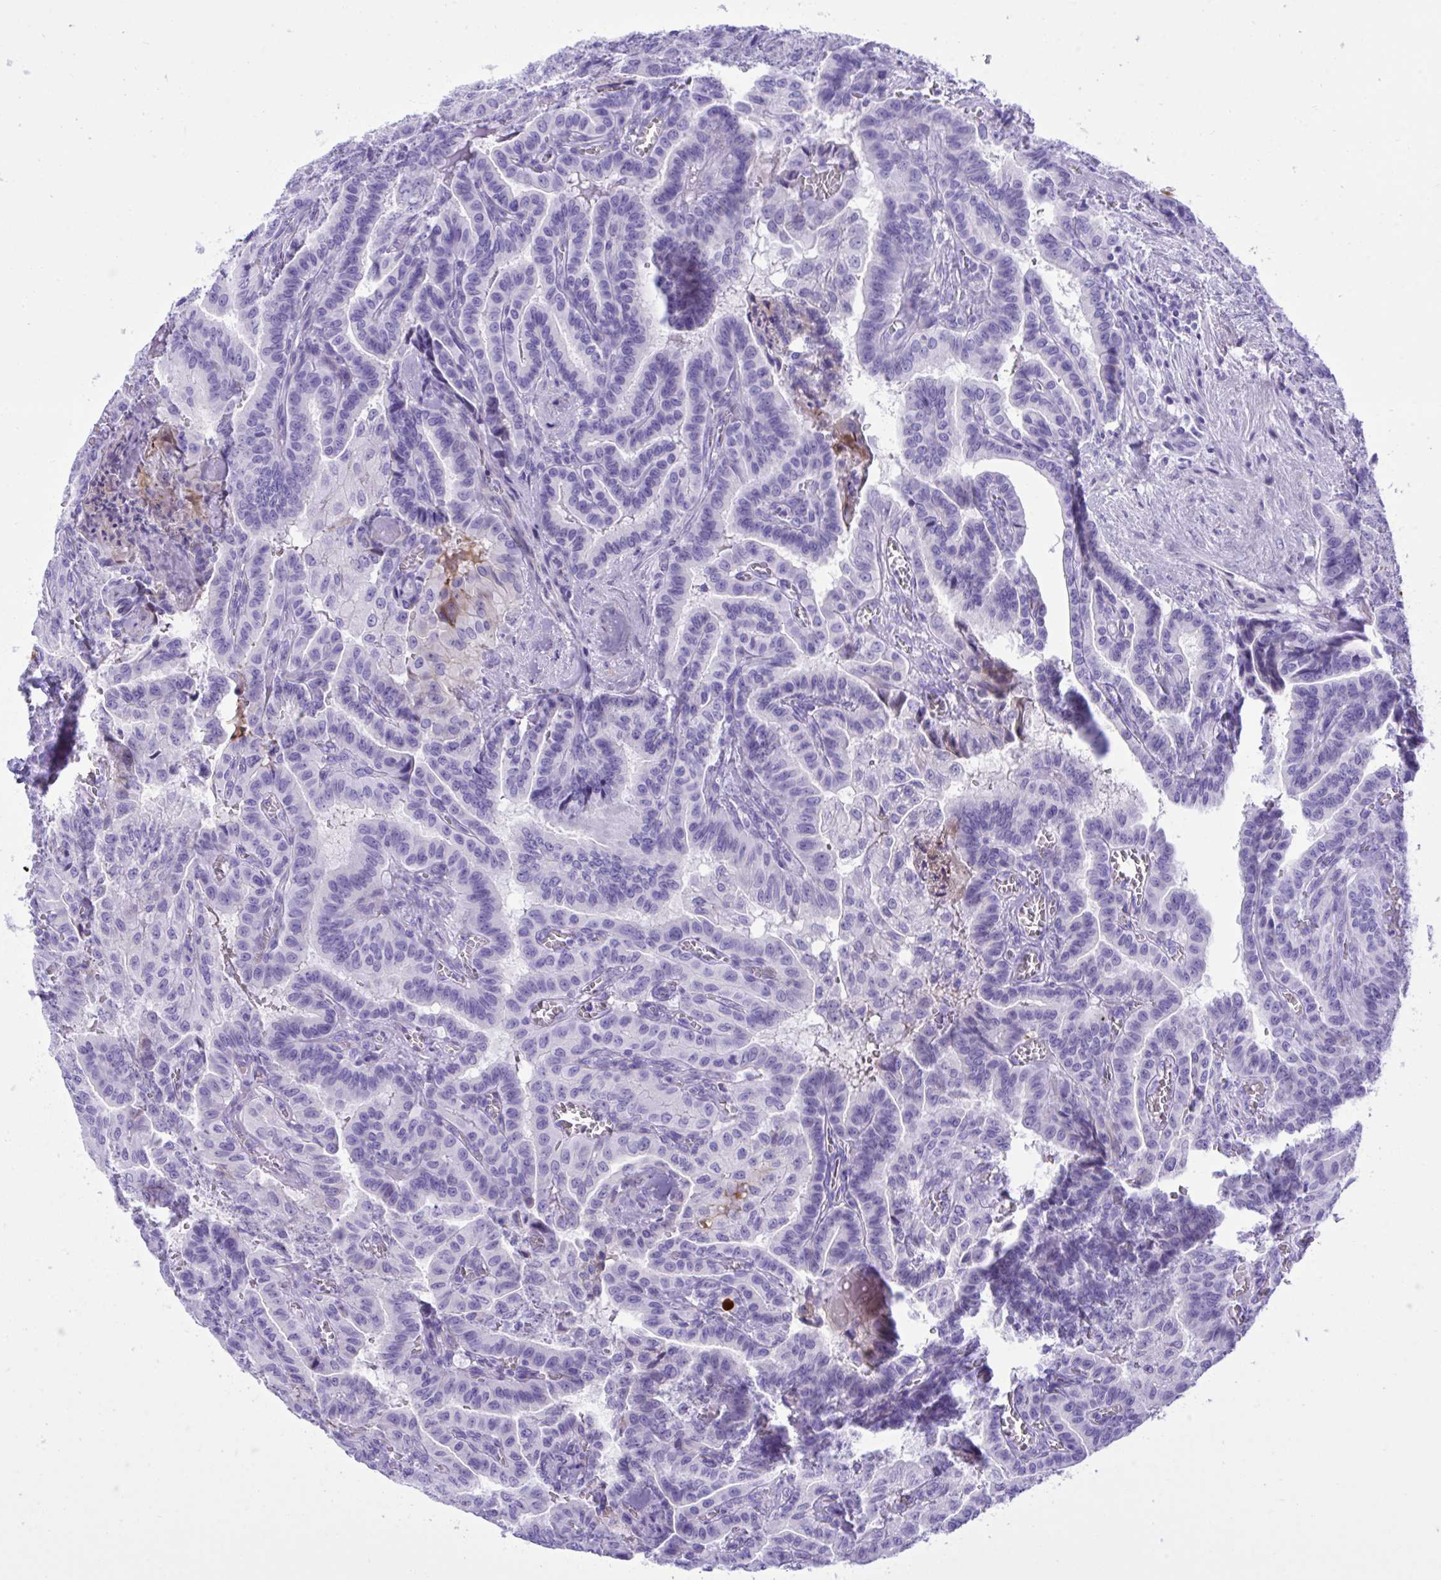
{"staining": {"intensity": "negative", "quantity": "none", "location": "none"}, "tissue": "thyroid cancer", "cell_type": "Tumor cells", "image_type": "cancer", "snomed": [{"axis": "morphology", "description": "Papillary adenocarcinoma, NOS"}, {"axis": "morphology", "description": "Papillary adenoma metastatic"}, {"axis": "topography", "description": "Thyroid gland"}], "caption": "Tumor cells show no significant protein positivity in thyroid cancer.", "gene": "BEX5", "patient": {"sex": "male", "age": 87}}